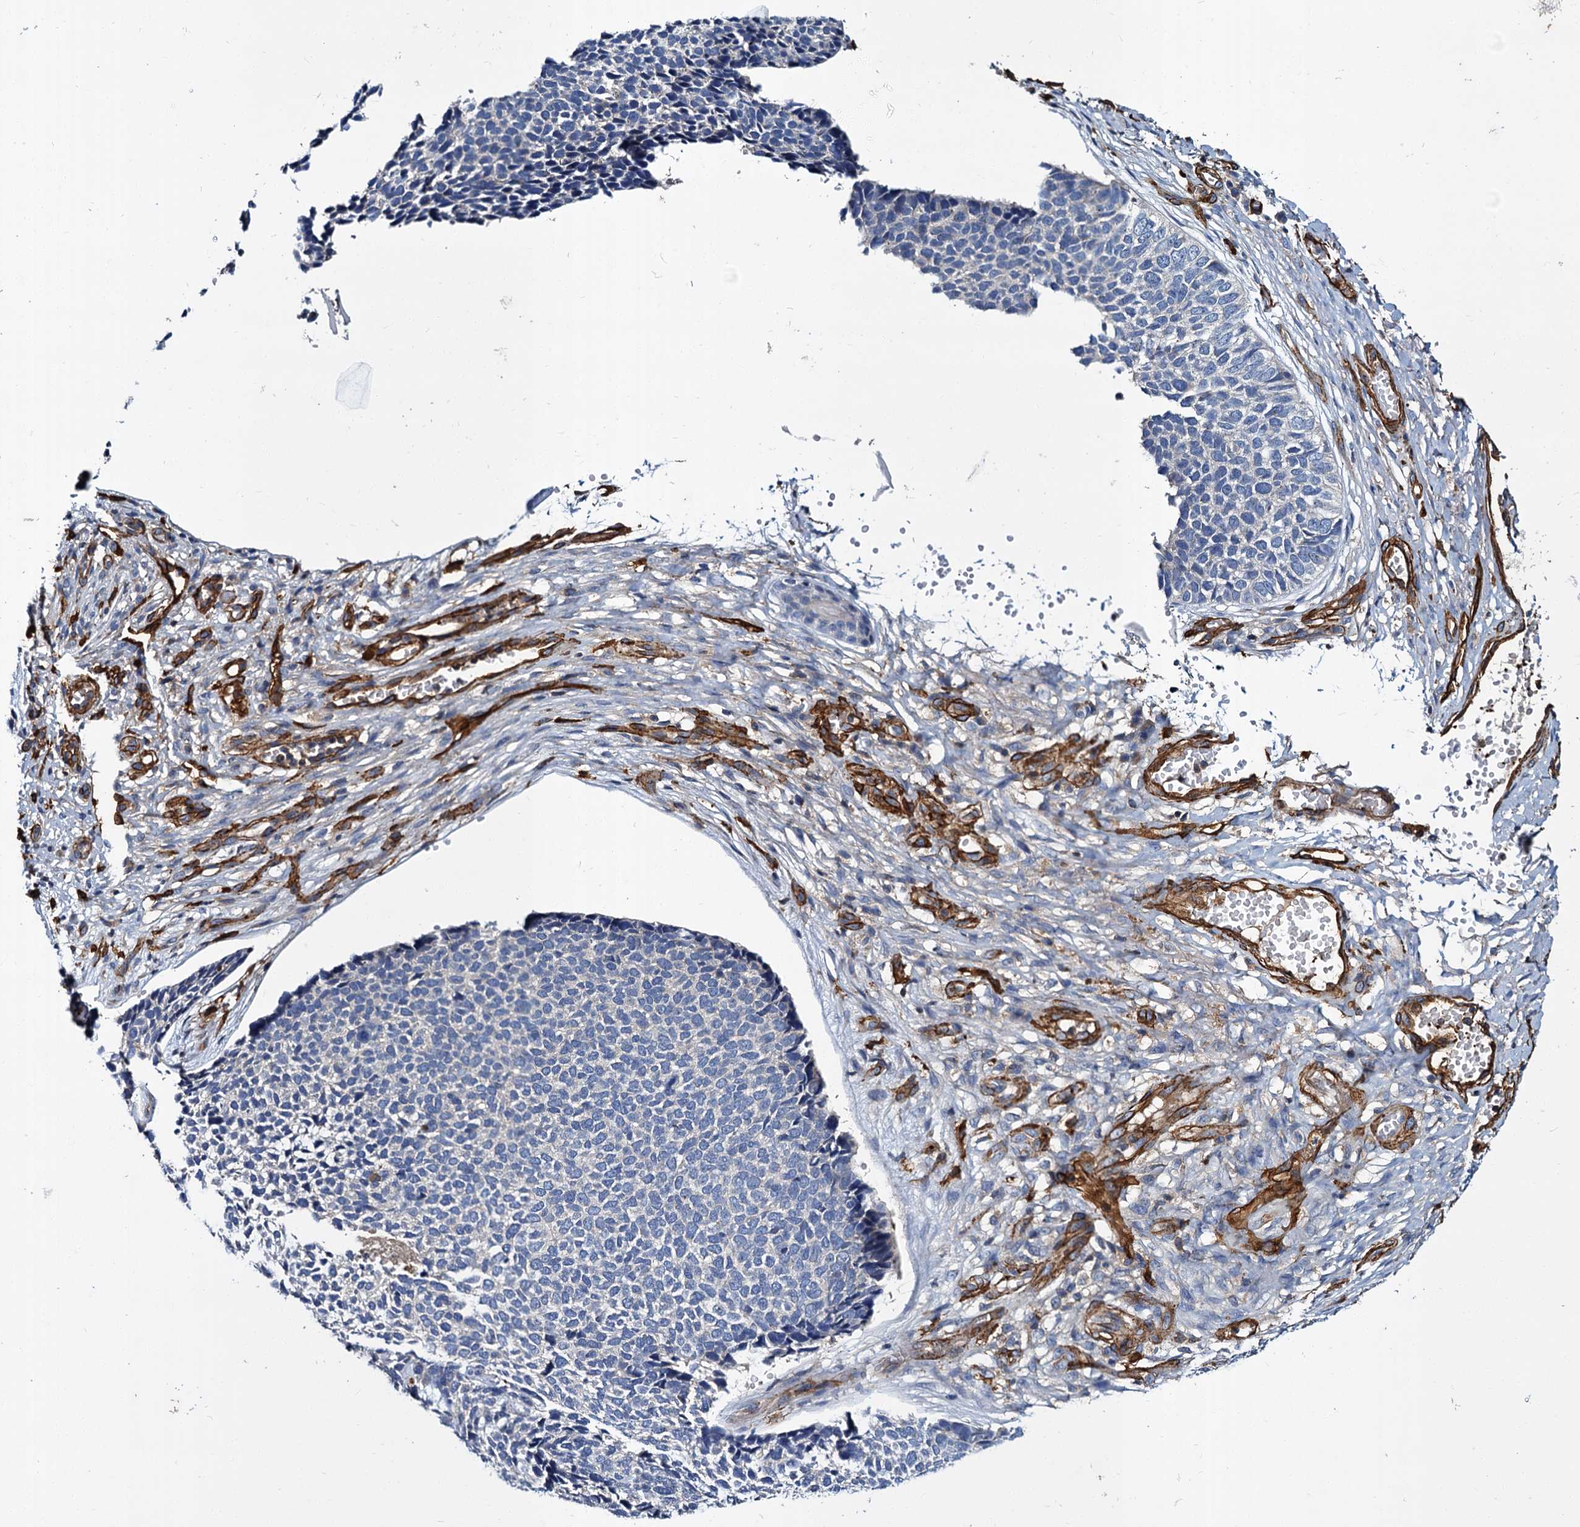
{"staining": {"intensity": "negative", "quantity": "none", "location": "none"}, "tissue": "skin cancer", "cell_type": "Tumor cells", "image_type": "cancer", "snomed": [{"axis": "morphology", "description": "Basal cell carcinoma"}, {"axis": "topography", "description": "Skin"}], "caption": "Tumor cells show no significant protein expression in skin basal cell carcinoma.", "gene": "CACNA1C", "patient": {"sex": "female", "age": 84}}